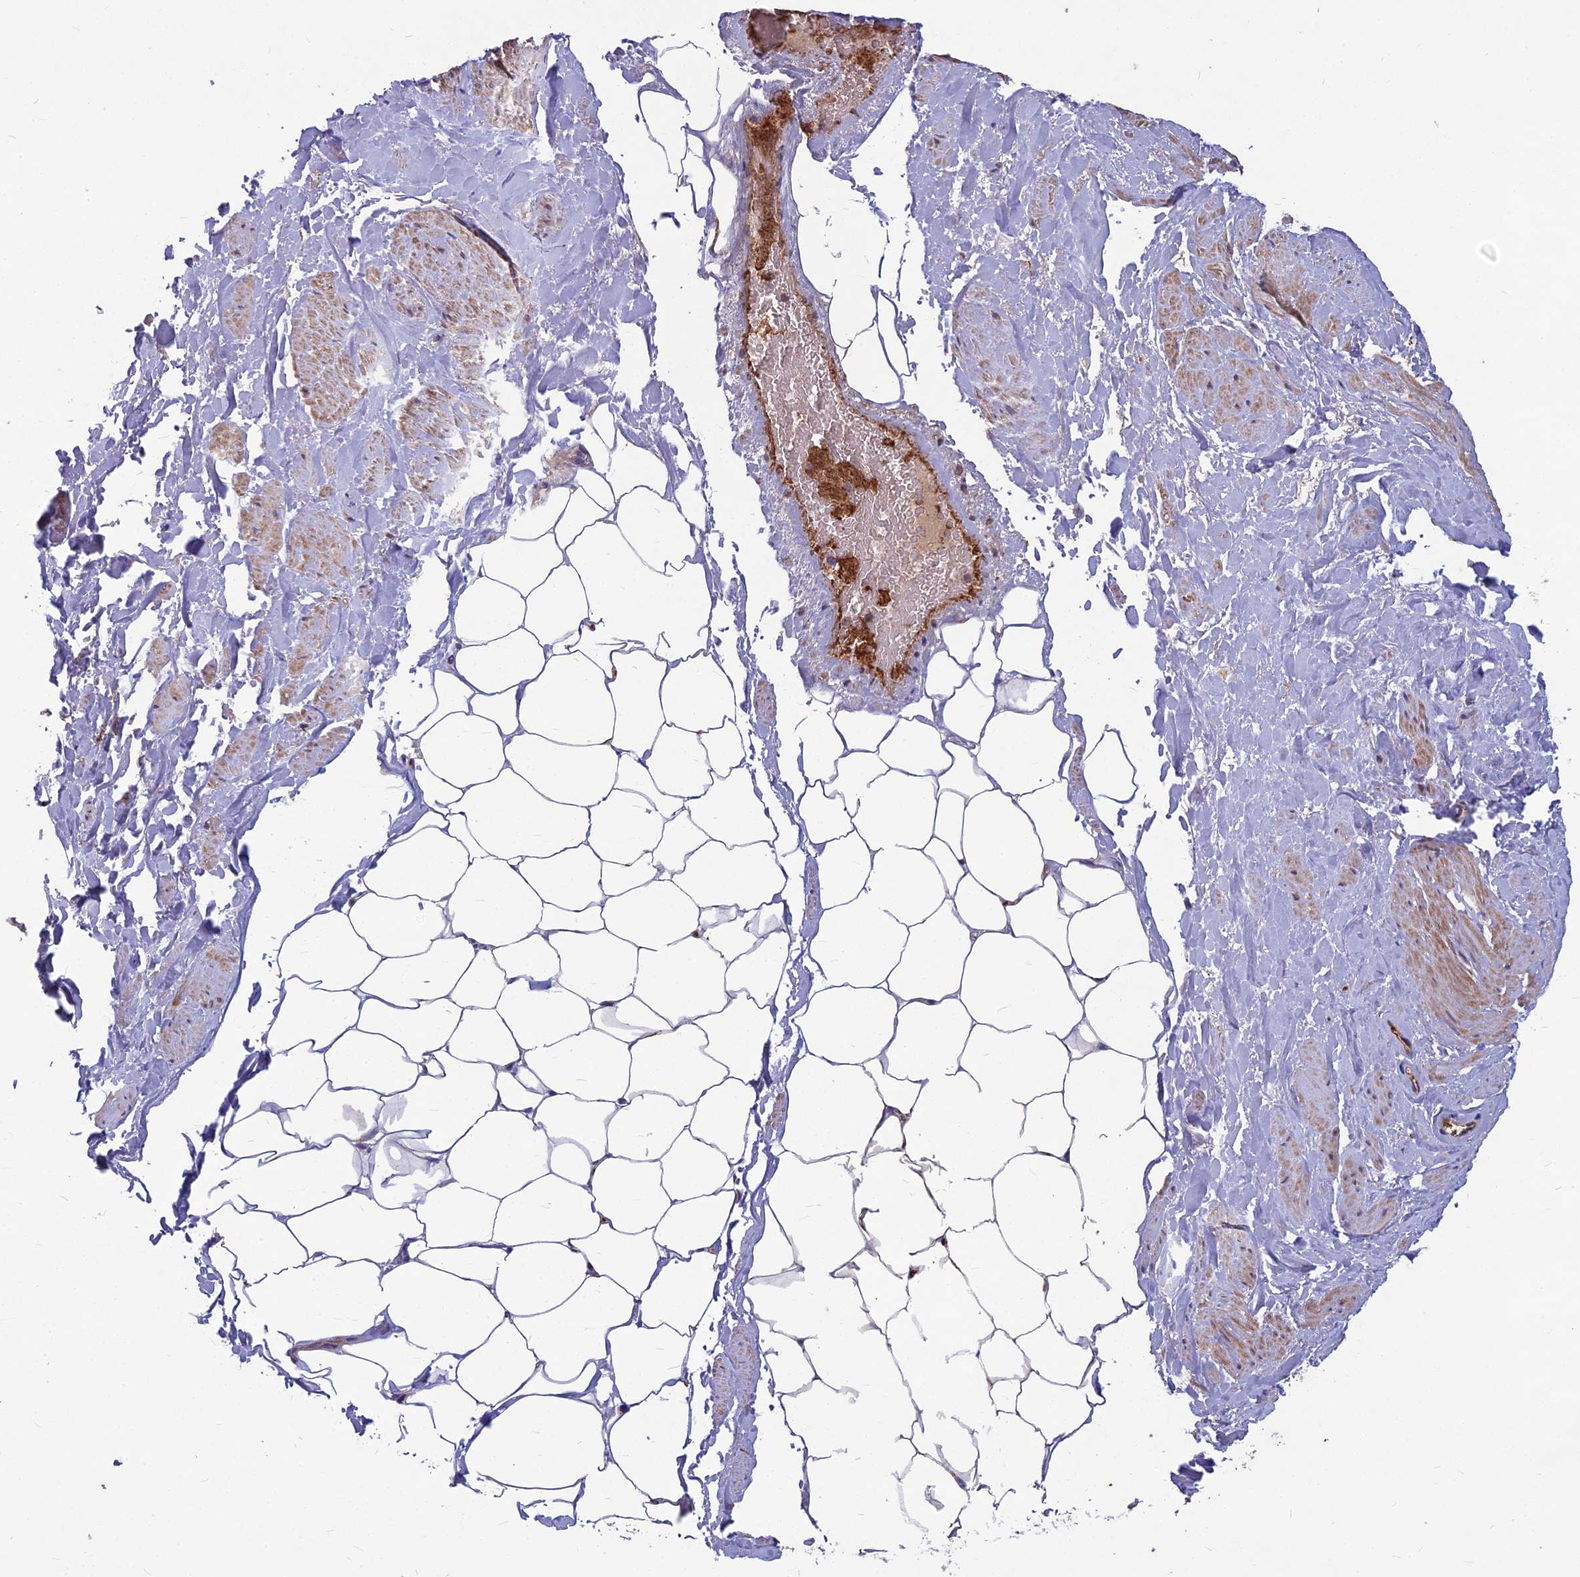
{"staining": {"intensity": "negative", "quantity": "none", "location": "none"}, "tissue": "adipose tissue", "cell_type": "Adipocytes", "image_type": "normal", "snomed": [{"axis": "morphology", "description": "Normal tissue, NOS"}, {"axis": "morphology", "description": "Adenocarcinoma, Low grade"}, {"axis": "topography", "description": "Prostate"}, {"axis": "topography", "description": "Peripheral nerve tissue"}], "caption": "Immunohistochemistry histopathology image of benign human adipose tissue stained for a protein (brown), which reveals no positivity in adipocytes.", "gene": "MFSD8", "patient": {"sex": "male", "age": 63}}